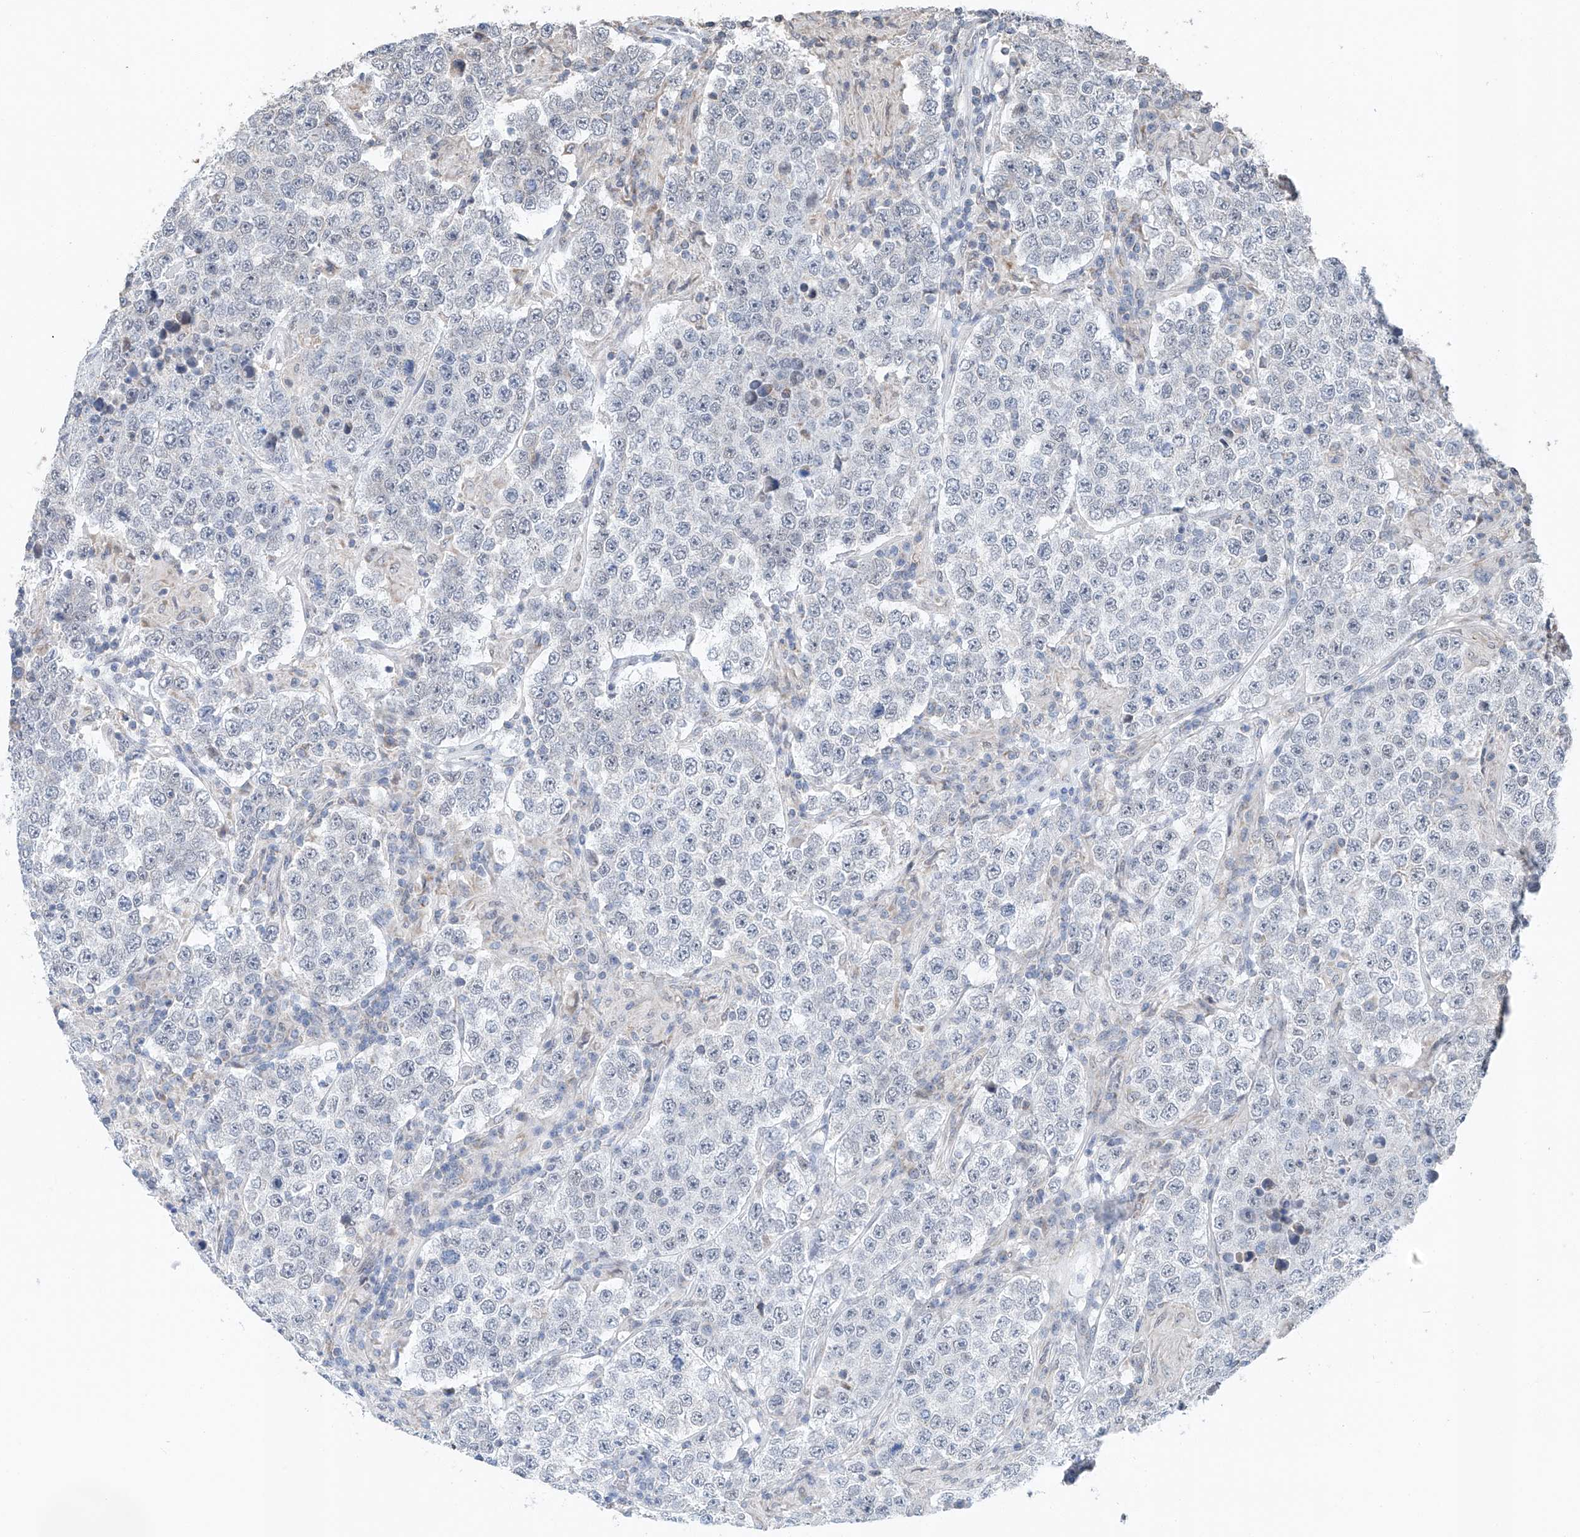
{"staining": {"intensity": "negative", "quantity": "none", "location": "none"}, "tissue": "testis cancer", "cell_type": "Tumor cells", "image_type": "cancer", "snomed": [{"axis": "morphology", "description": "Normal tissue, NOS"}, {"axis": "morphology", "description": "Urothelial carcinoma, High grade"}, {"axis": "morphology", "description": "Seminoma, NOS"}, {"axis": "morphology", "description": "Carcinoma, Embryonal, NOS"}, {"axis": "topography", "description": "Urinary bladder"}, {"axis": "topography", "description": "Testis"}], "caption": "An image of human high-grade urothelial carcinoma (testis) is negative for staining in tumor cells.", "gene": "KLF15", "patient": {"sex": "male", "age": 41}}